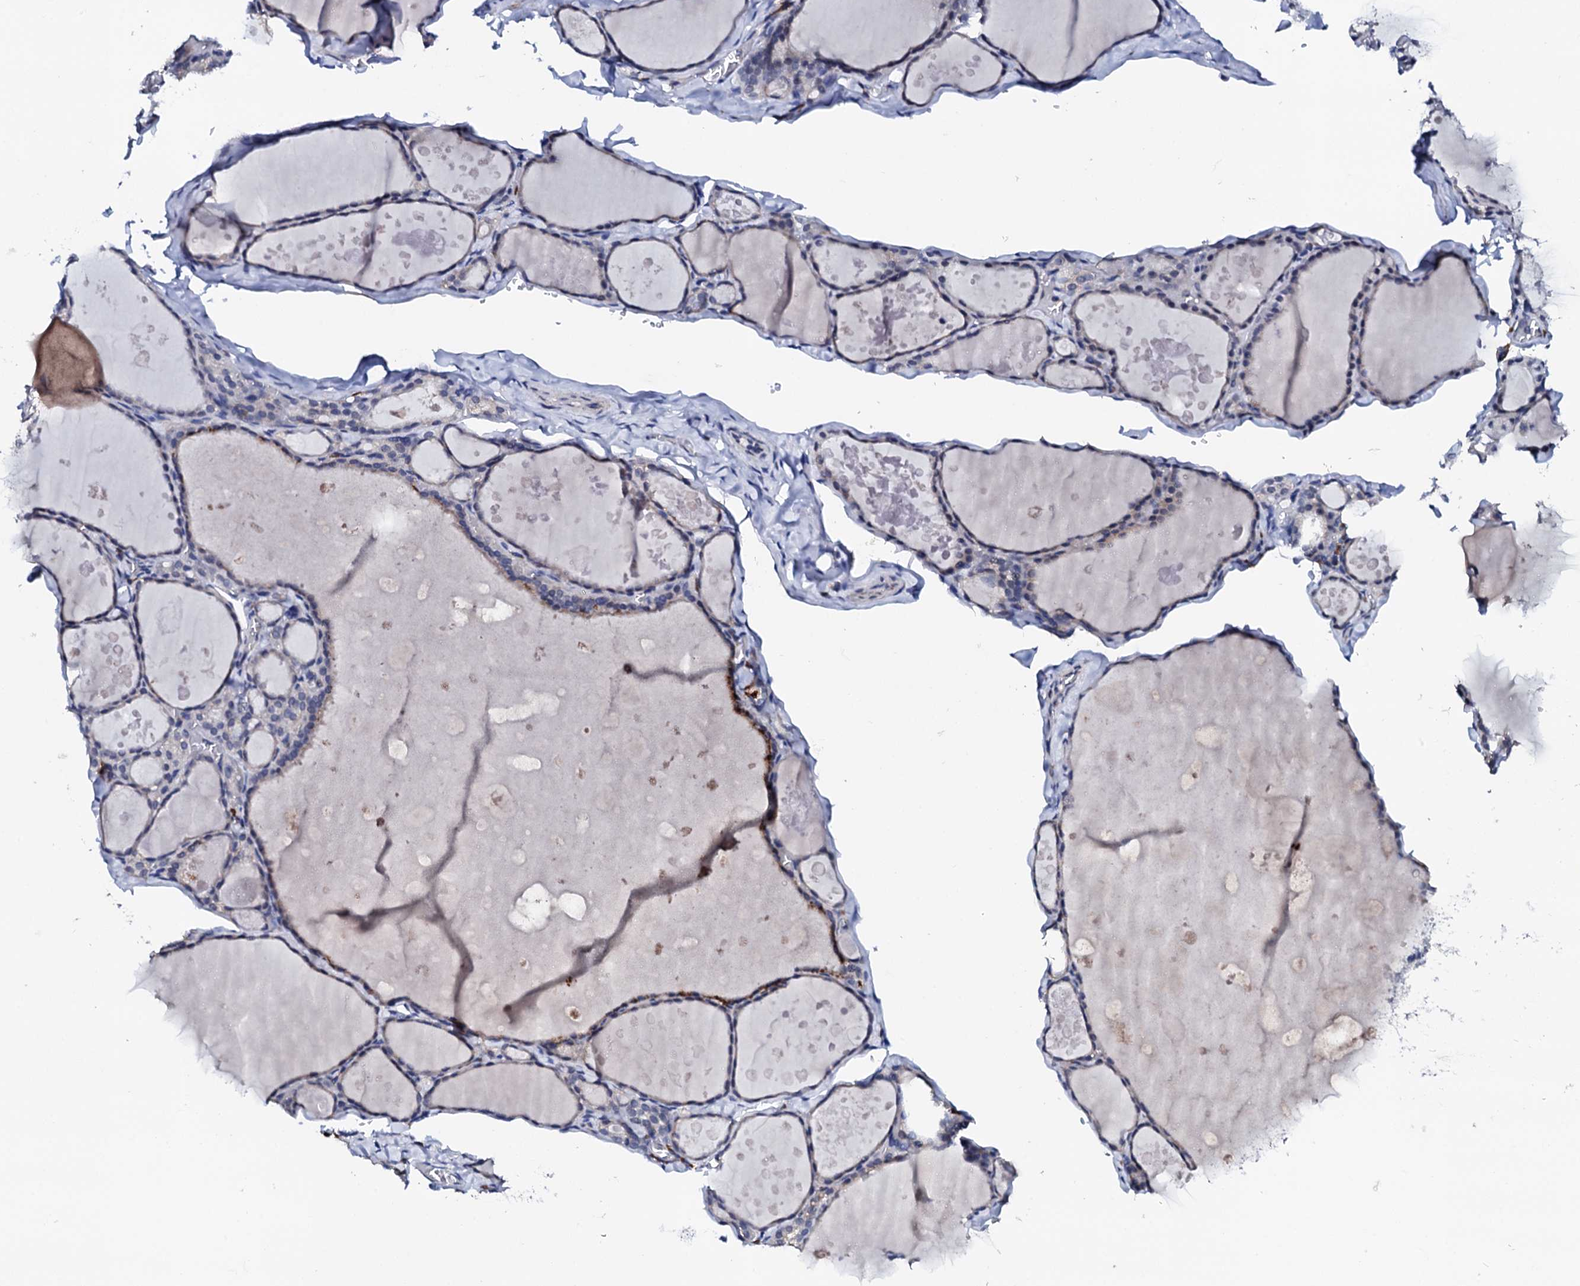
{"staining": {"intensity": "moderate", "quantity": "<25%", "location": "cytoplasmic/membranous"}, "tissue": "thyroid gland", "cell_type": "Glandular cells", "image_type": "normal", "snomed": [{"axis": "morphology", "description": "Normal tissue, NOS"}, {"axis": "topography", "description": "Thyroid gland"}], "caption": "Normal thyroid gland shows moderate cytoplasmic/membranous staining in about <25% of glandular cells, visualized by immunohistochemistry. Immunohistochemistry (ihc) stains the protein in brown and the nuclei are stained blue.", "gene": "NUP58", "patient": {"sex": "male", "age": 56}}